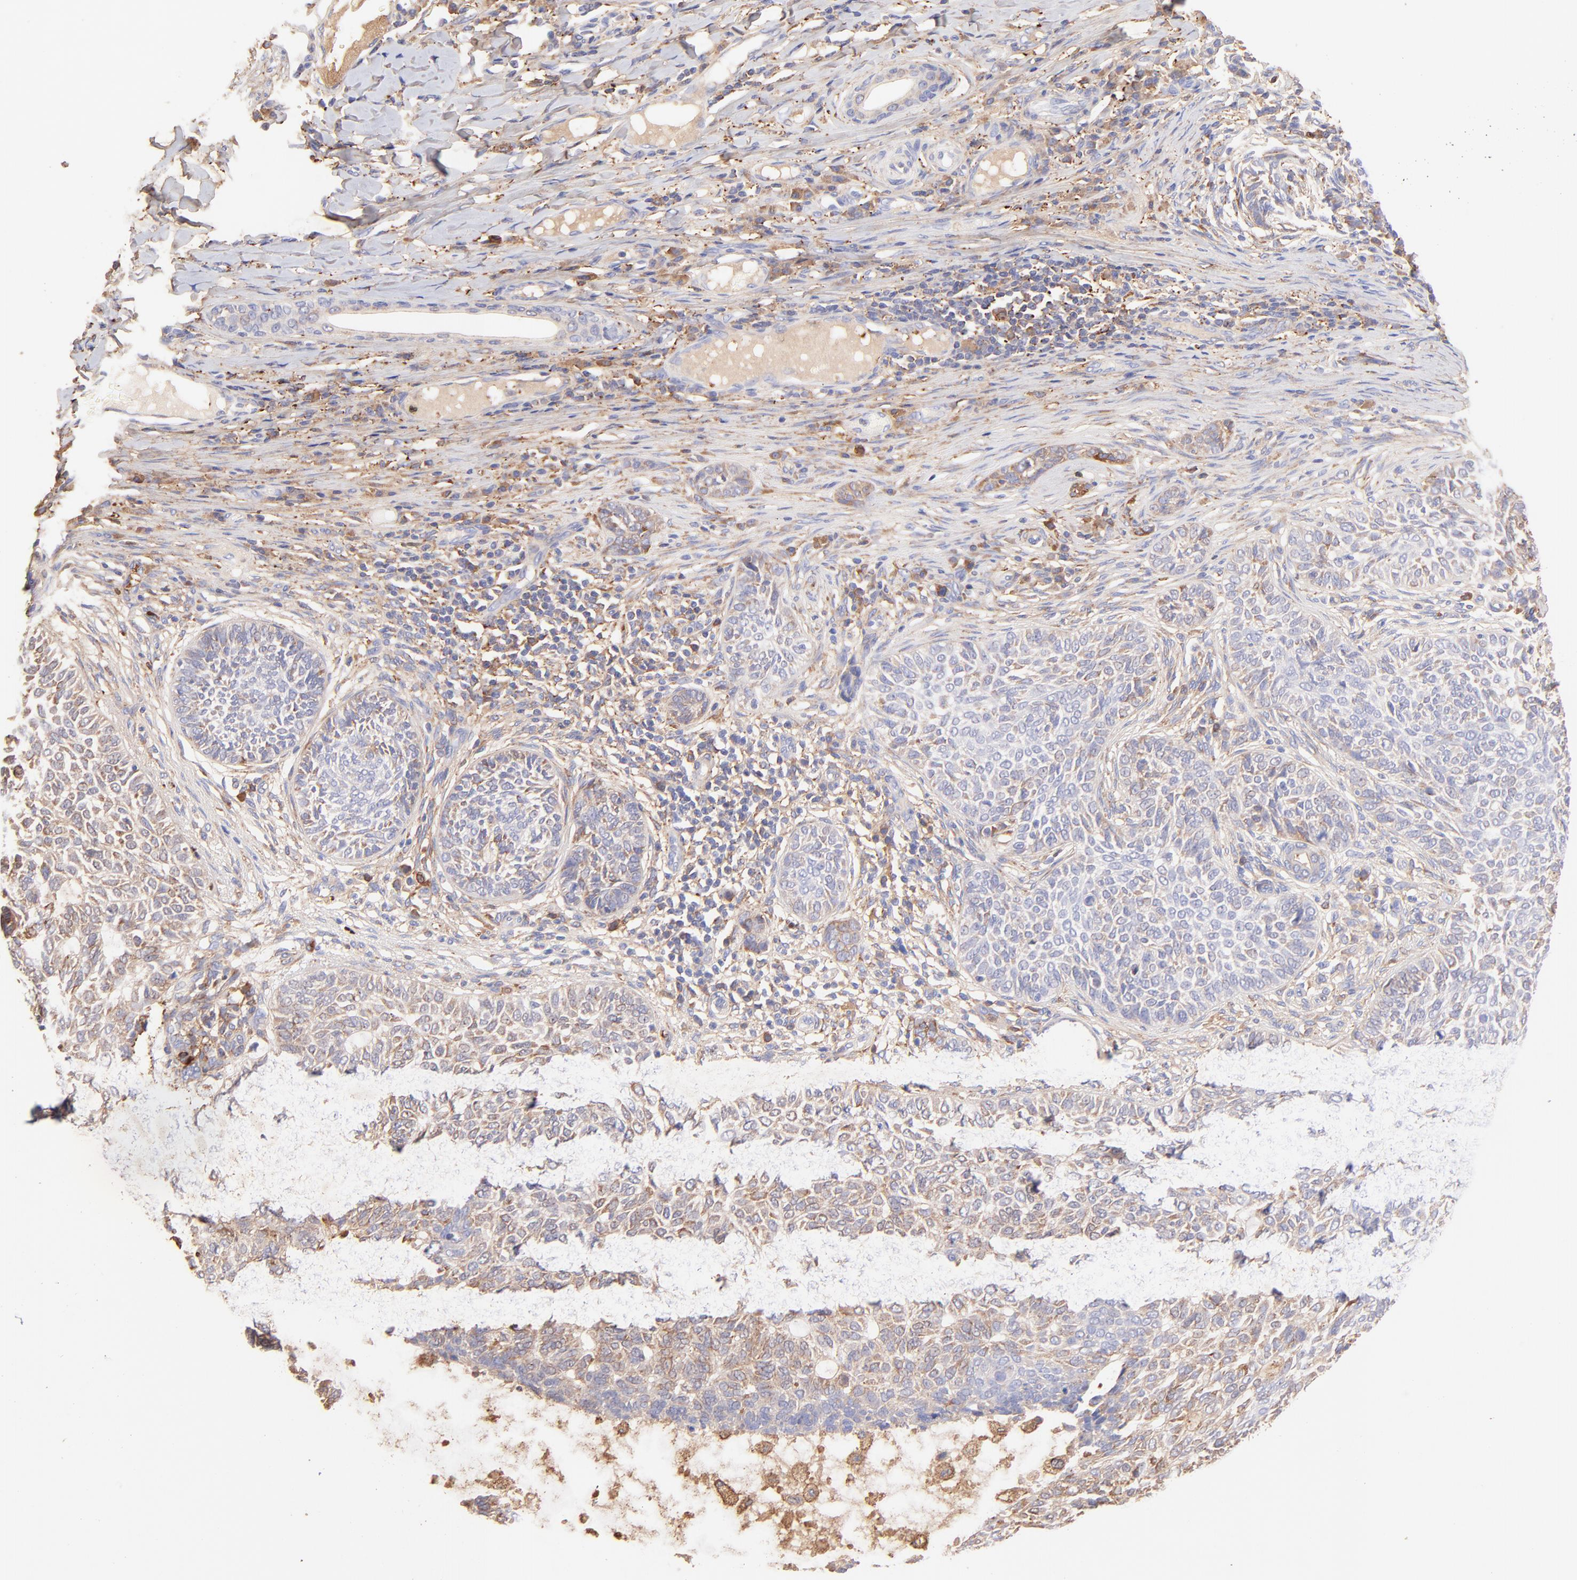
{"staining": {"intensity": "weak", "quantity": ">75%", "location": "cytoplasmic/membranous"}, "tissue": "skin cancer", "cell_type": "Tumor cells", "image_type": "cancer", "snomed": [{"axis": "morphology", "description": "Basal cell carcinoma"}, {"axis": "topography", "description": "Skin"}], "caption": "High-power microscopy captured an immunohistochemistry (IHC) image of basal cell carcinoma (skin), revealing weak cytoplasmic/membranous positivity in approximately >75% of tumor cells. (brown staining indicates protein expression, while blue staining denotes nuclei).", "gene": "BGN", "patient": {"sex": "male", "age": 87}}